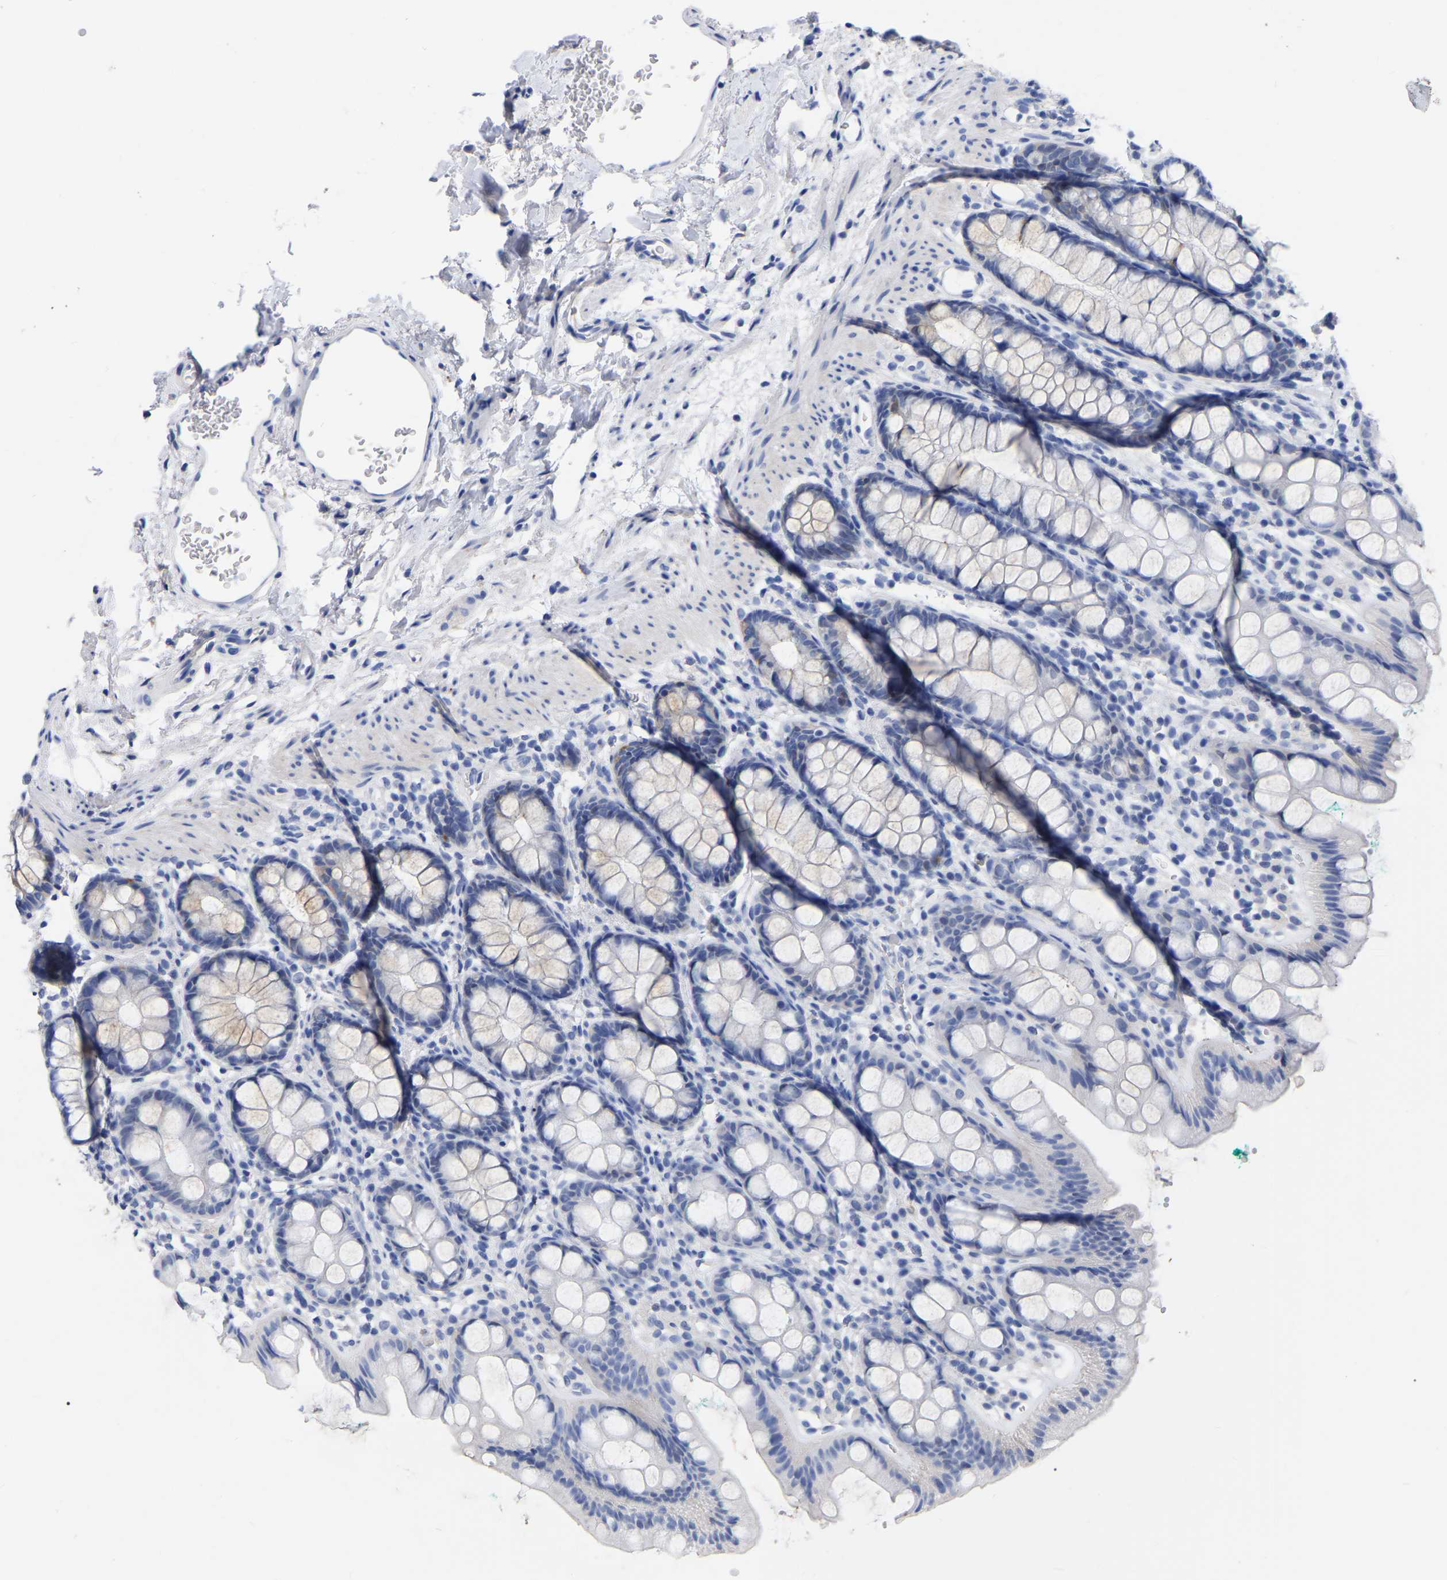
{"staining": {"intensity": "negative", "quantity": "none", "location": "none"}, "tissue": "rectum", "cell_type": "Glandular cells", "image_type": "normal", "snomed": [{"axis": "morphology", "description": "Normal tissue, NOS"}, {"axis": "topography", "description": "Rectum"}], "caption": "Rectum stained for a protein using IHC reveals no staining glandular cells.", "gene": "ANXA13", "patient": {"sex": "female", "age": 65}}